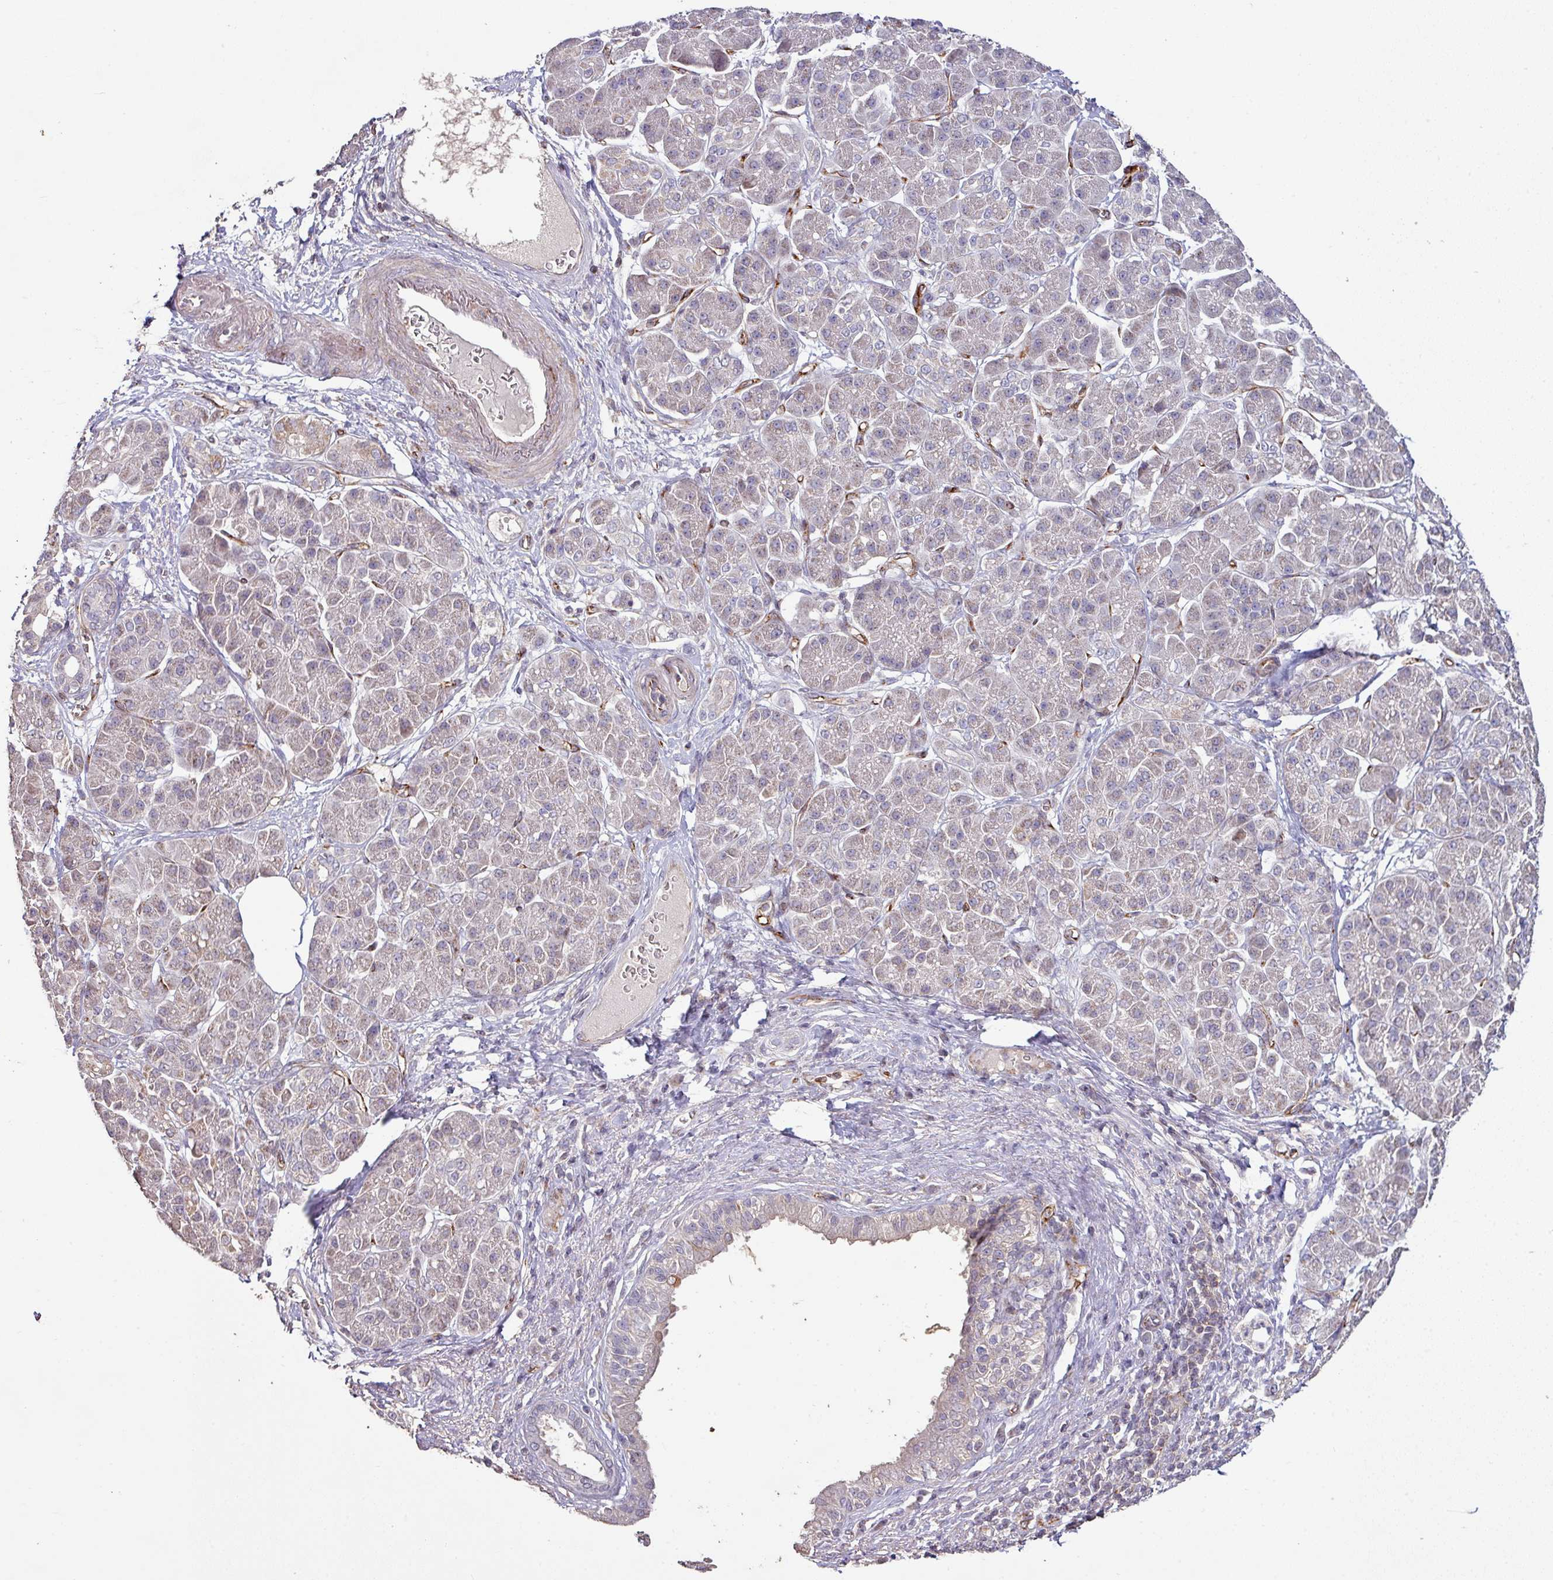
{"staining": {"intensity": "negative", "quantity": "none", "location": "none"}, "tissue": "pancreatic cancer", "cell_type": "Tumor cells", "image_type": "cancer", "snomed": [{"axis": "morphology", "description": "Adenocarcinoma, NOS"}, {"axis": "topography", "description": "Pancreas"}], "caption": "Tumor cells are negative for protein expression in human adenocarcinoma (pancreatic).", "gene": "RPL23A", "patient": {"sex": "female", "age": 73}}